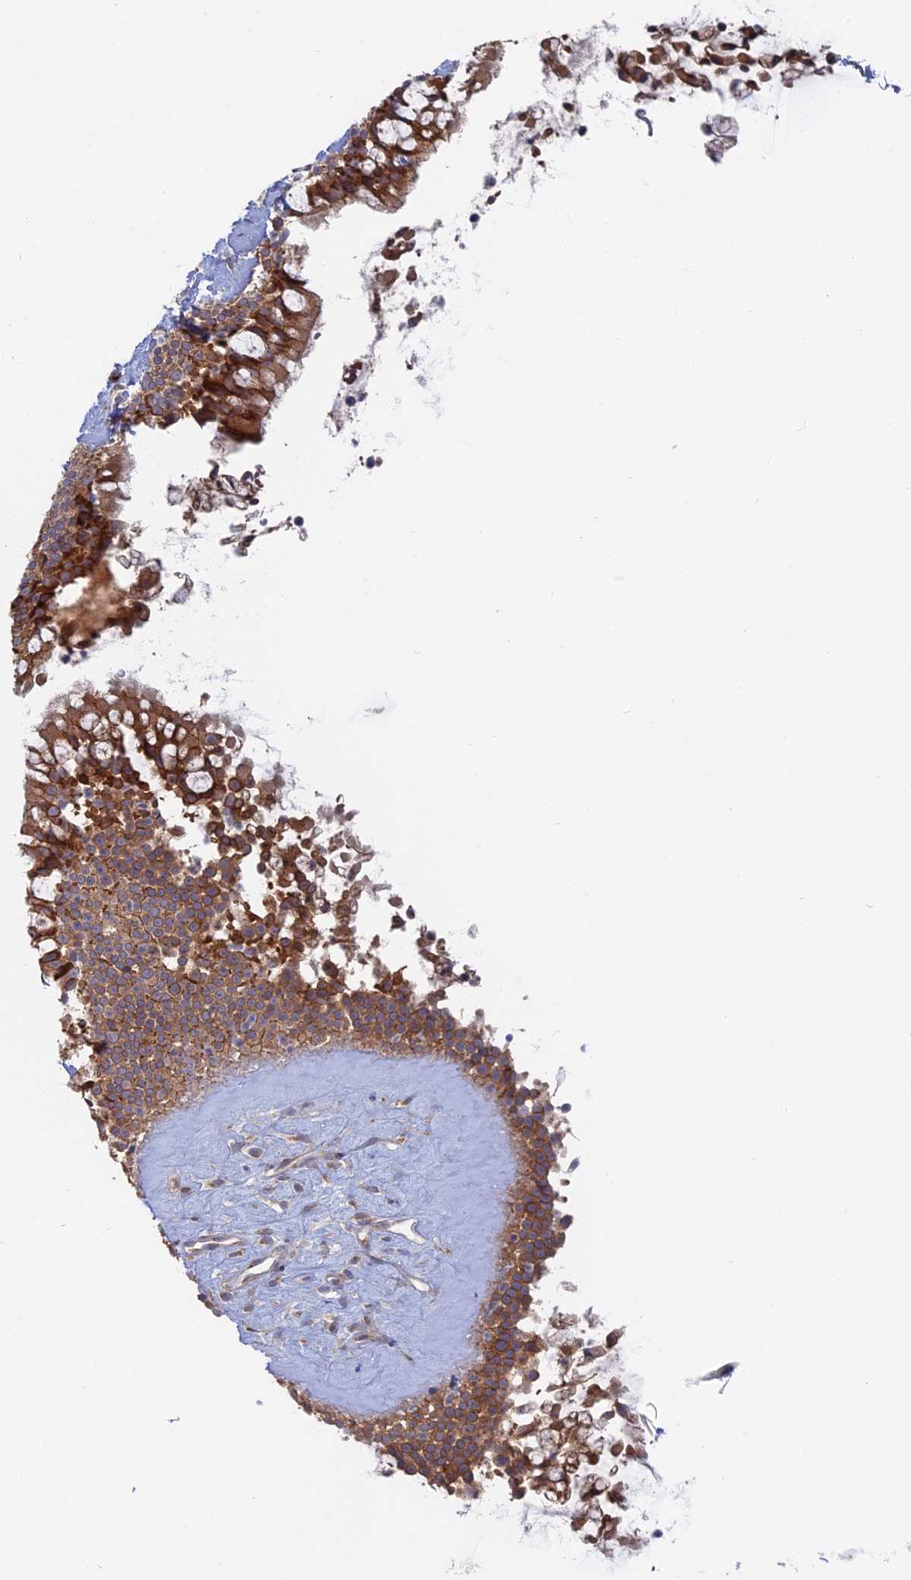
{"staining": {"intensity": "strong", "quantity": ">75%", "location": "cytoplasmic/membranous"}, "tissue": "nasopharynx", "cell_type": "Respiratory epithelial cells", "image_type": "normal", "snomed": [{"axis": "morphology", "description": "Normal tissue, NOS"}, {"axis": "topography", "description": "Nasopharynx"}], "caption": "IHC micrograph of normal nasopharynx: human nasopharynx stained using IHC demonstrates high levels of strong protein expression localized specifically in the cytoplasmic/membranous of respiratory epithelial cells, appearing as a cytoplasmic/membranous brown color.", "gene": "TBC1D30", "patient": {"sex": "male", "age": 32}}